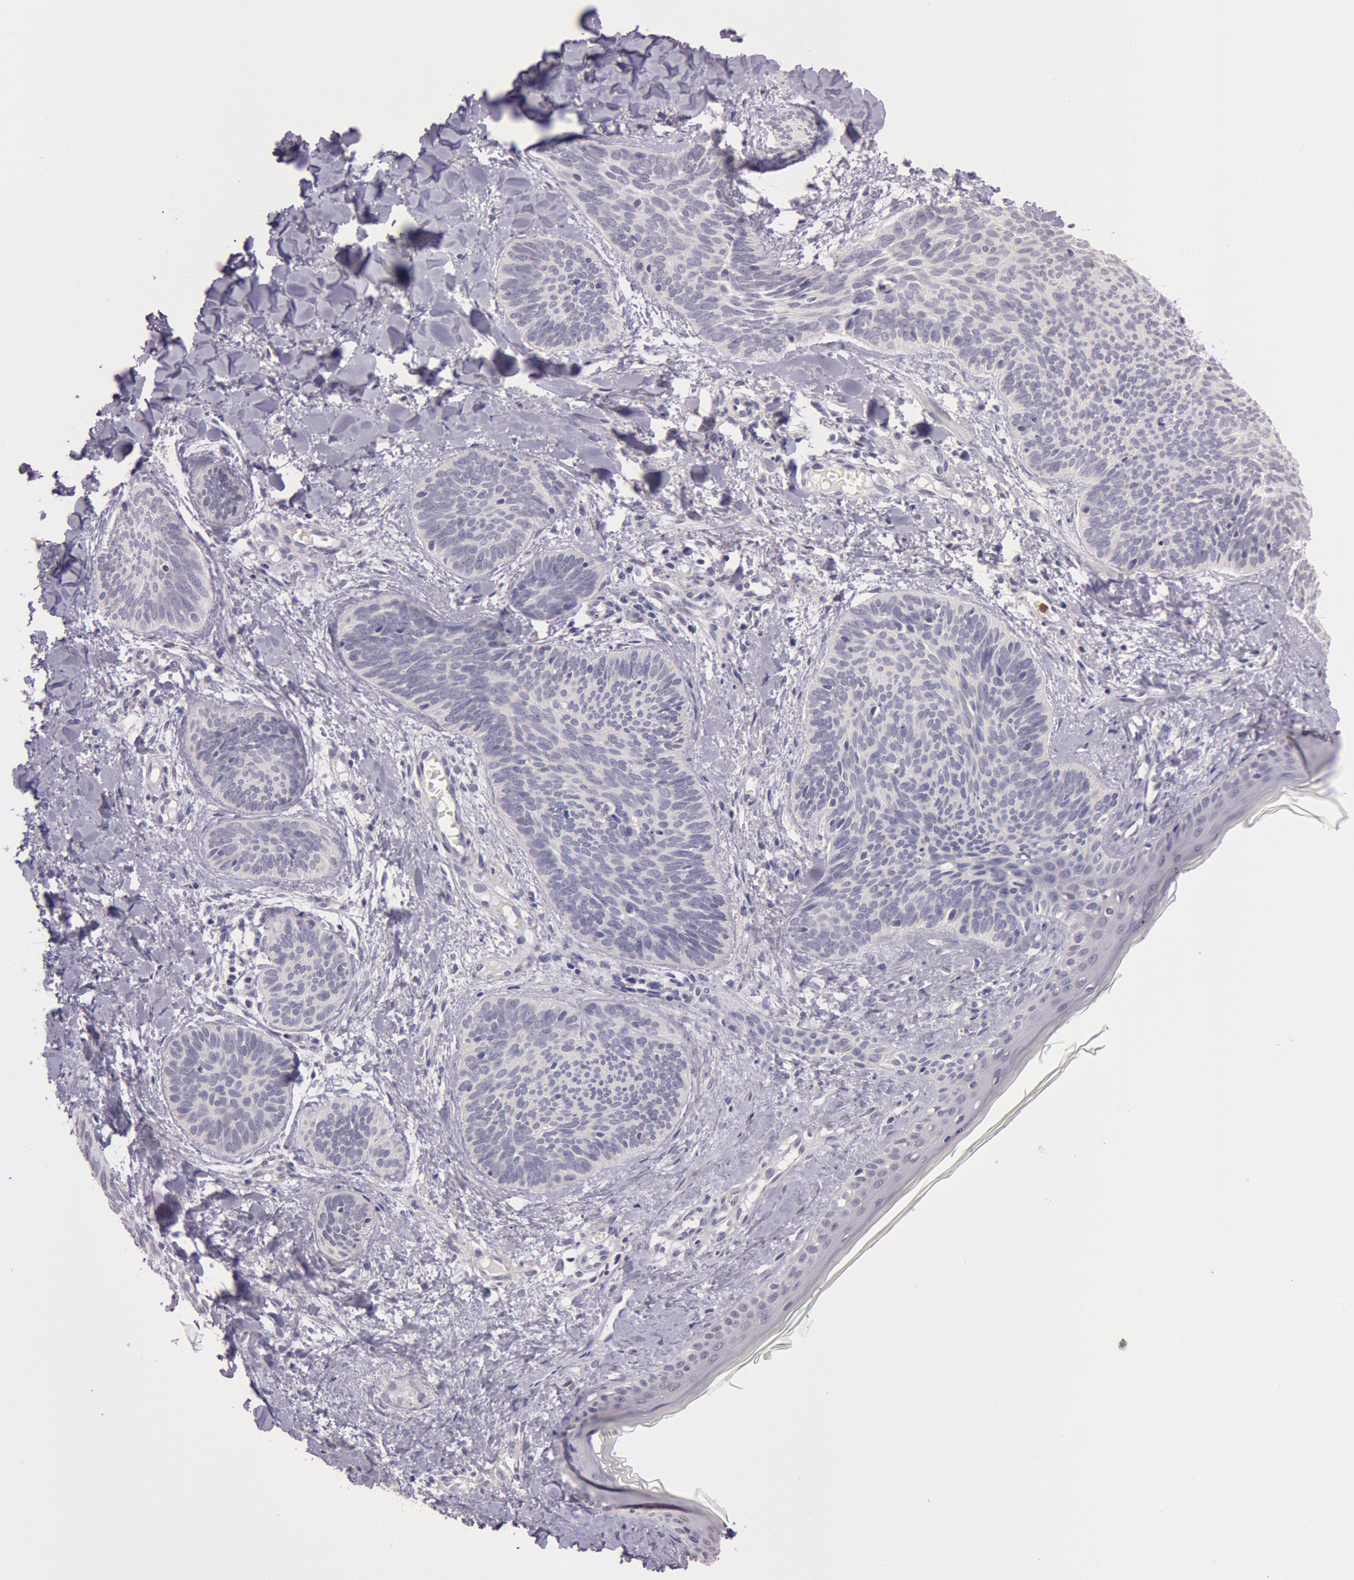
{"staining": {"intensity": "negative", "quantity": "none", "location": "none"}, "tissue": "skin cancer", "cell_type": "Tumor cells", "image_type": "cancer", "snomed": [{"axis": "morphology", "description": "Basal cell carcinoma"}, {"axis": "topography", "description": "Skin"}], "caption": "The micrograph demonstrates no significant expression in tumor cells of skin cancer (basal cell carcinoma).", "gene": "KDM6A", "patient": {"sex": "female", "age": 81}}